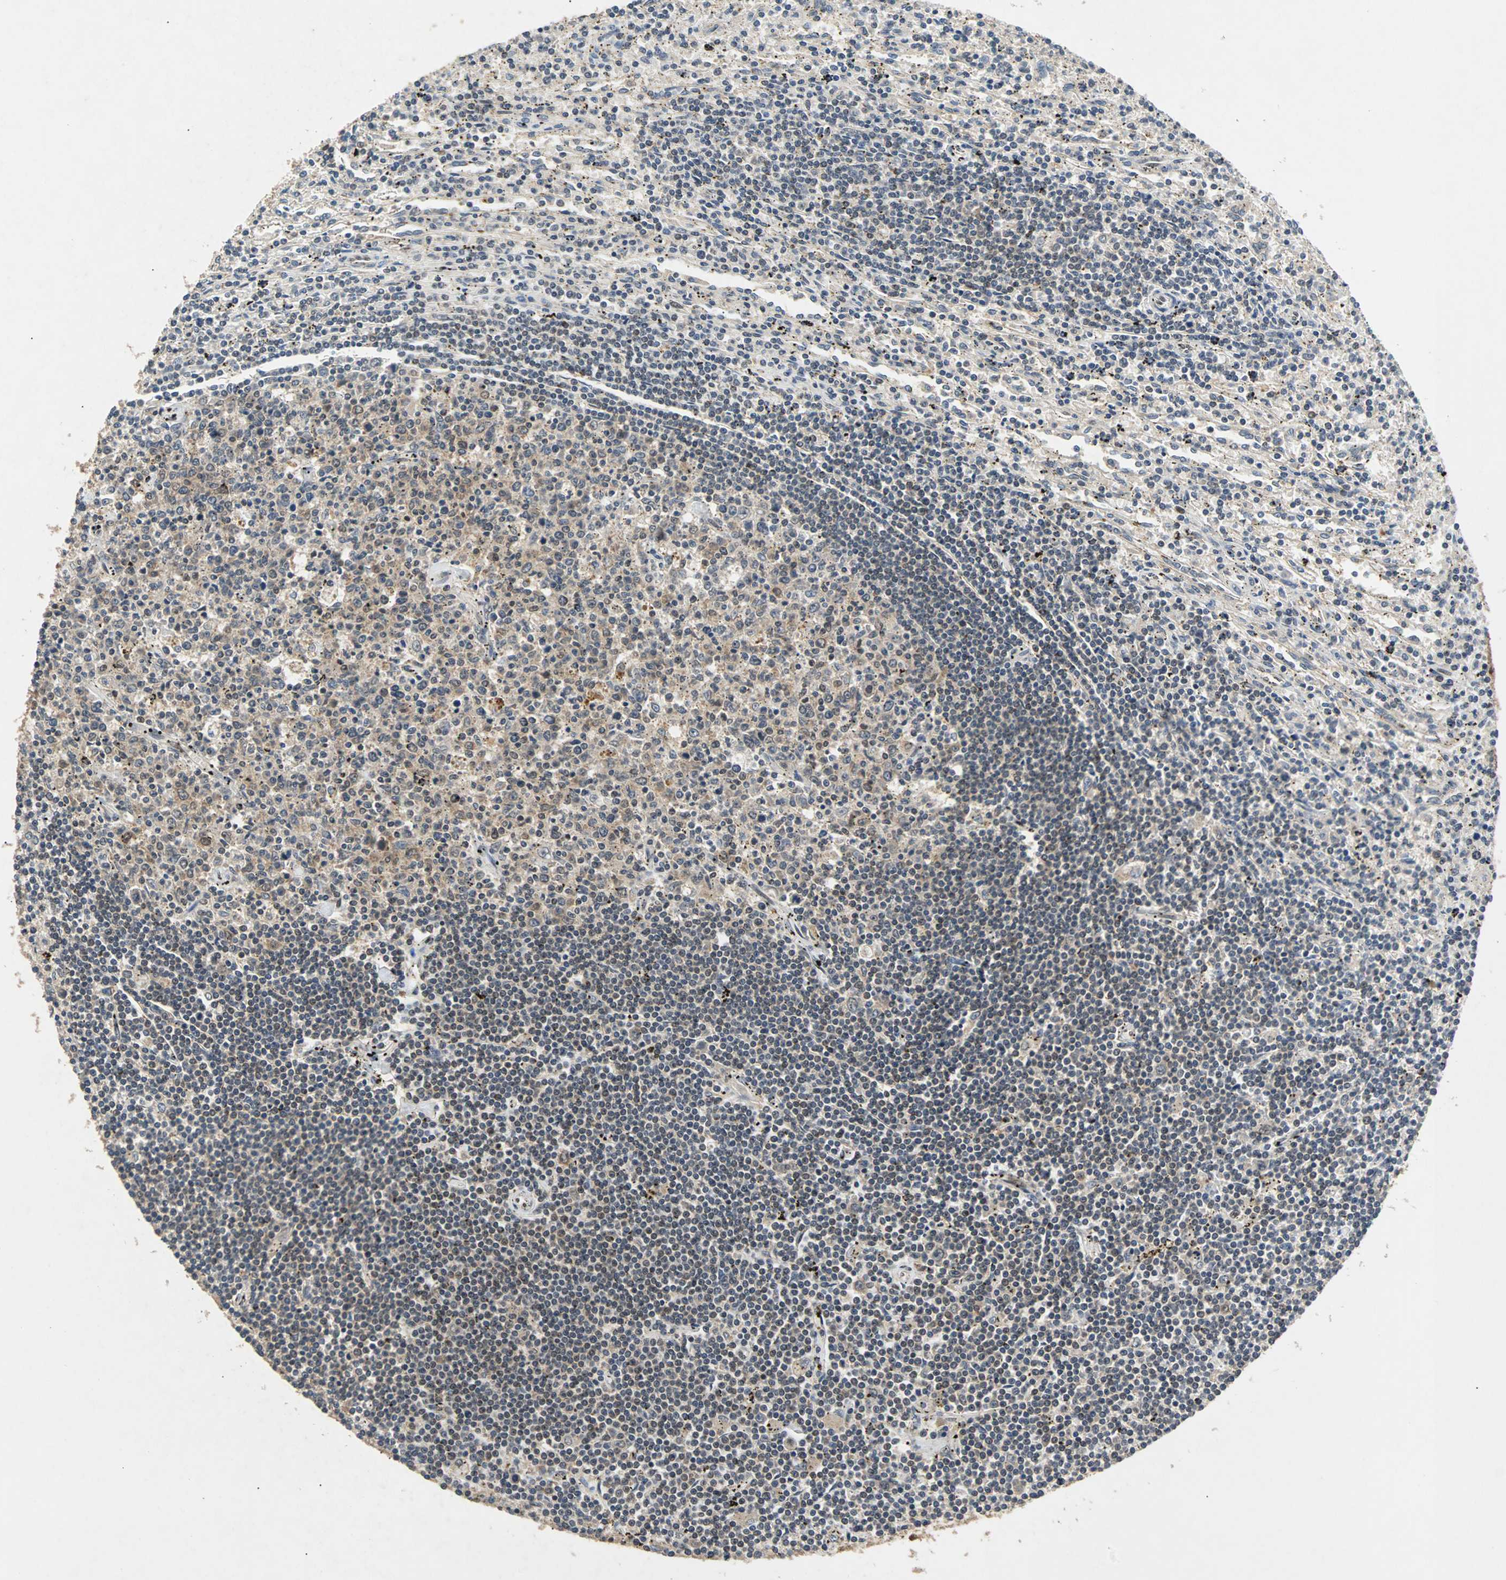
{"staining": {"intensity": "weak", "quantity": "<25%", "location": "cytoplasmic/membranous"}, "tissue": "lymphoma", "cell_type": "Tumor cells", "image_type": "cancer", "snomed": [{"axis": "morphology", "description": "Malignant lymphoma, non-Hodgkin's type, Low grade"}, {"axis": "topography", "description": "Spleen"}], "caption": "High power microscopy photomicrograph of an immunohistochemistry (IHC) micrograph of malignant lymphoma, non-Hodgkin's type (low-grade), revealing no significant staining in tumor cells. Nuclei are stained in blue.", "gene": "PHC1", "patient": {"sex": "male", "age": 76}}